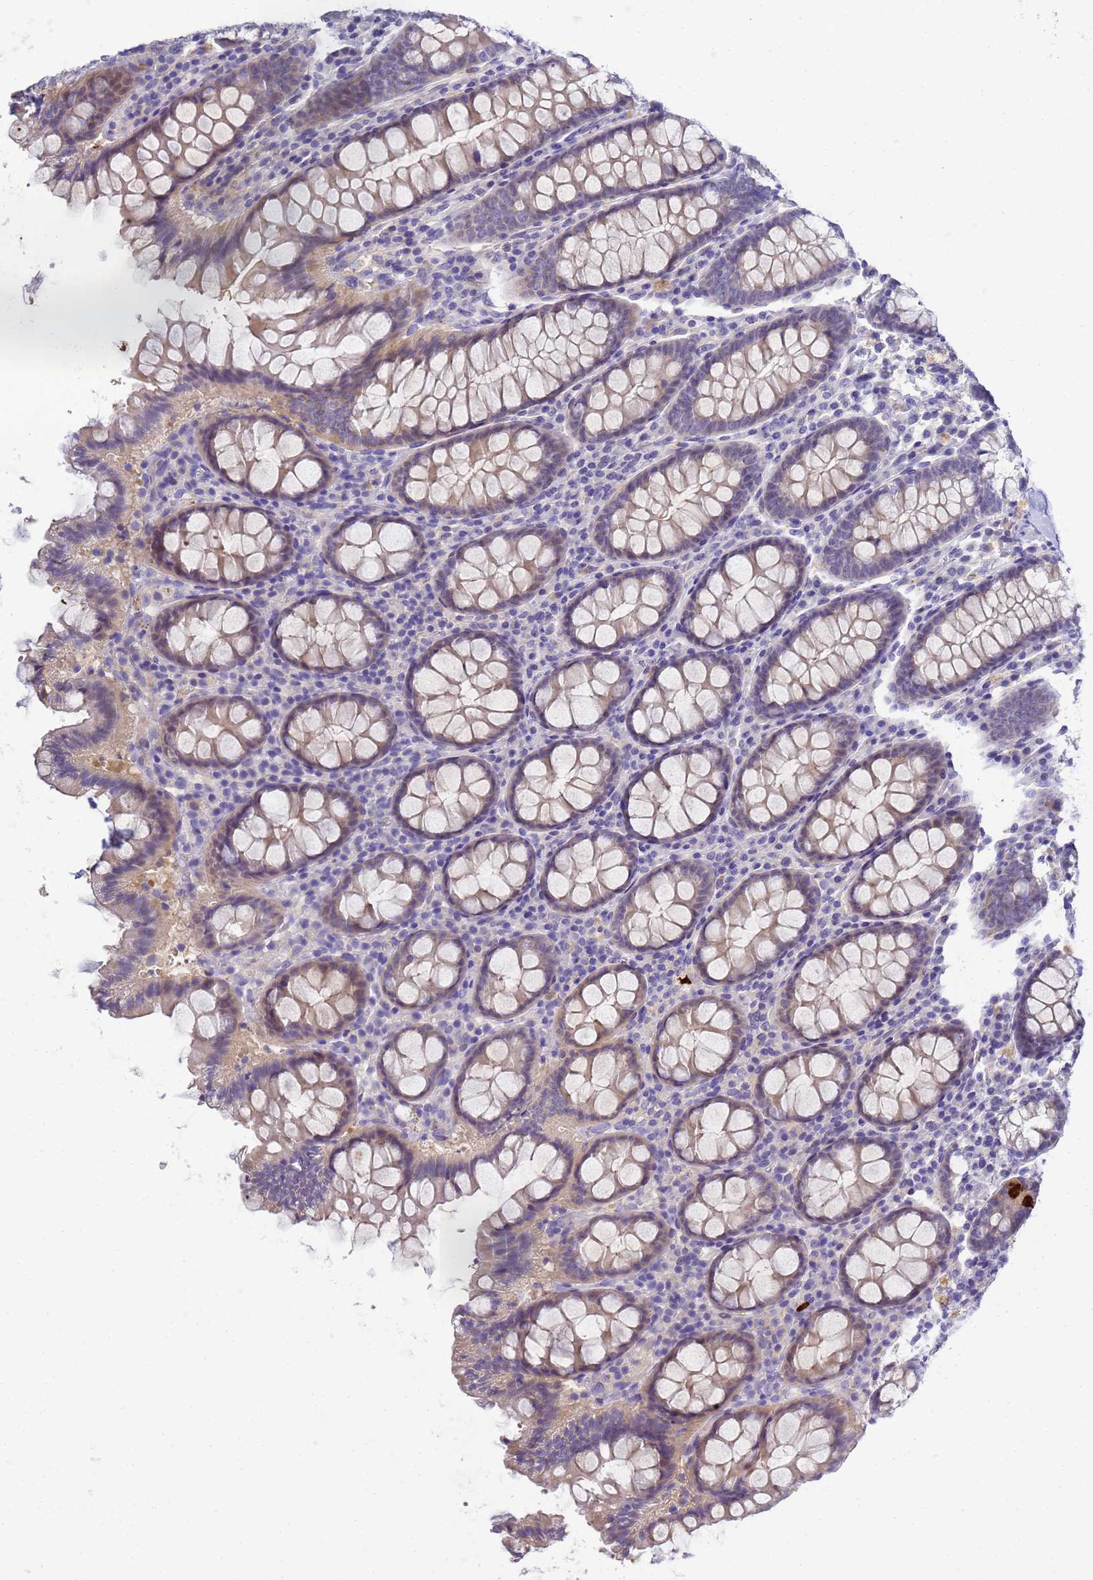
{"staining": {"intensity": "weak", "quantity": "25%-75%", "location": "cytoplasmic/membranous"}, "tissue": "colon", "cell_type": "Glandular cells", "image_type": "normal", "snomed": [{"axis": "morphology", "description": "Normal tissue, NOS"}, {"axis": "topography", "description": "Colon"}], "caption": "High-power microscopy captured an immunohistochemistry (IHC) image of unremarkable colon, revealing weak cytoplasmic/membranous staining in about 25%-75% of glandular cells.", "gene": "TBCD", "patient": {"sex": "female", "age": 79}}